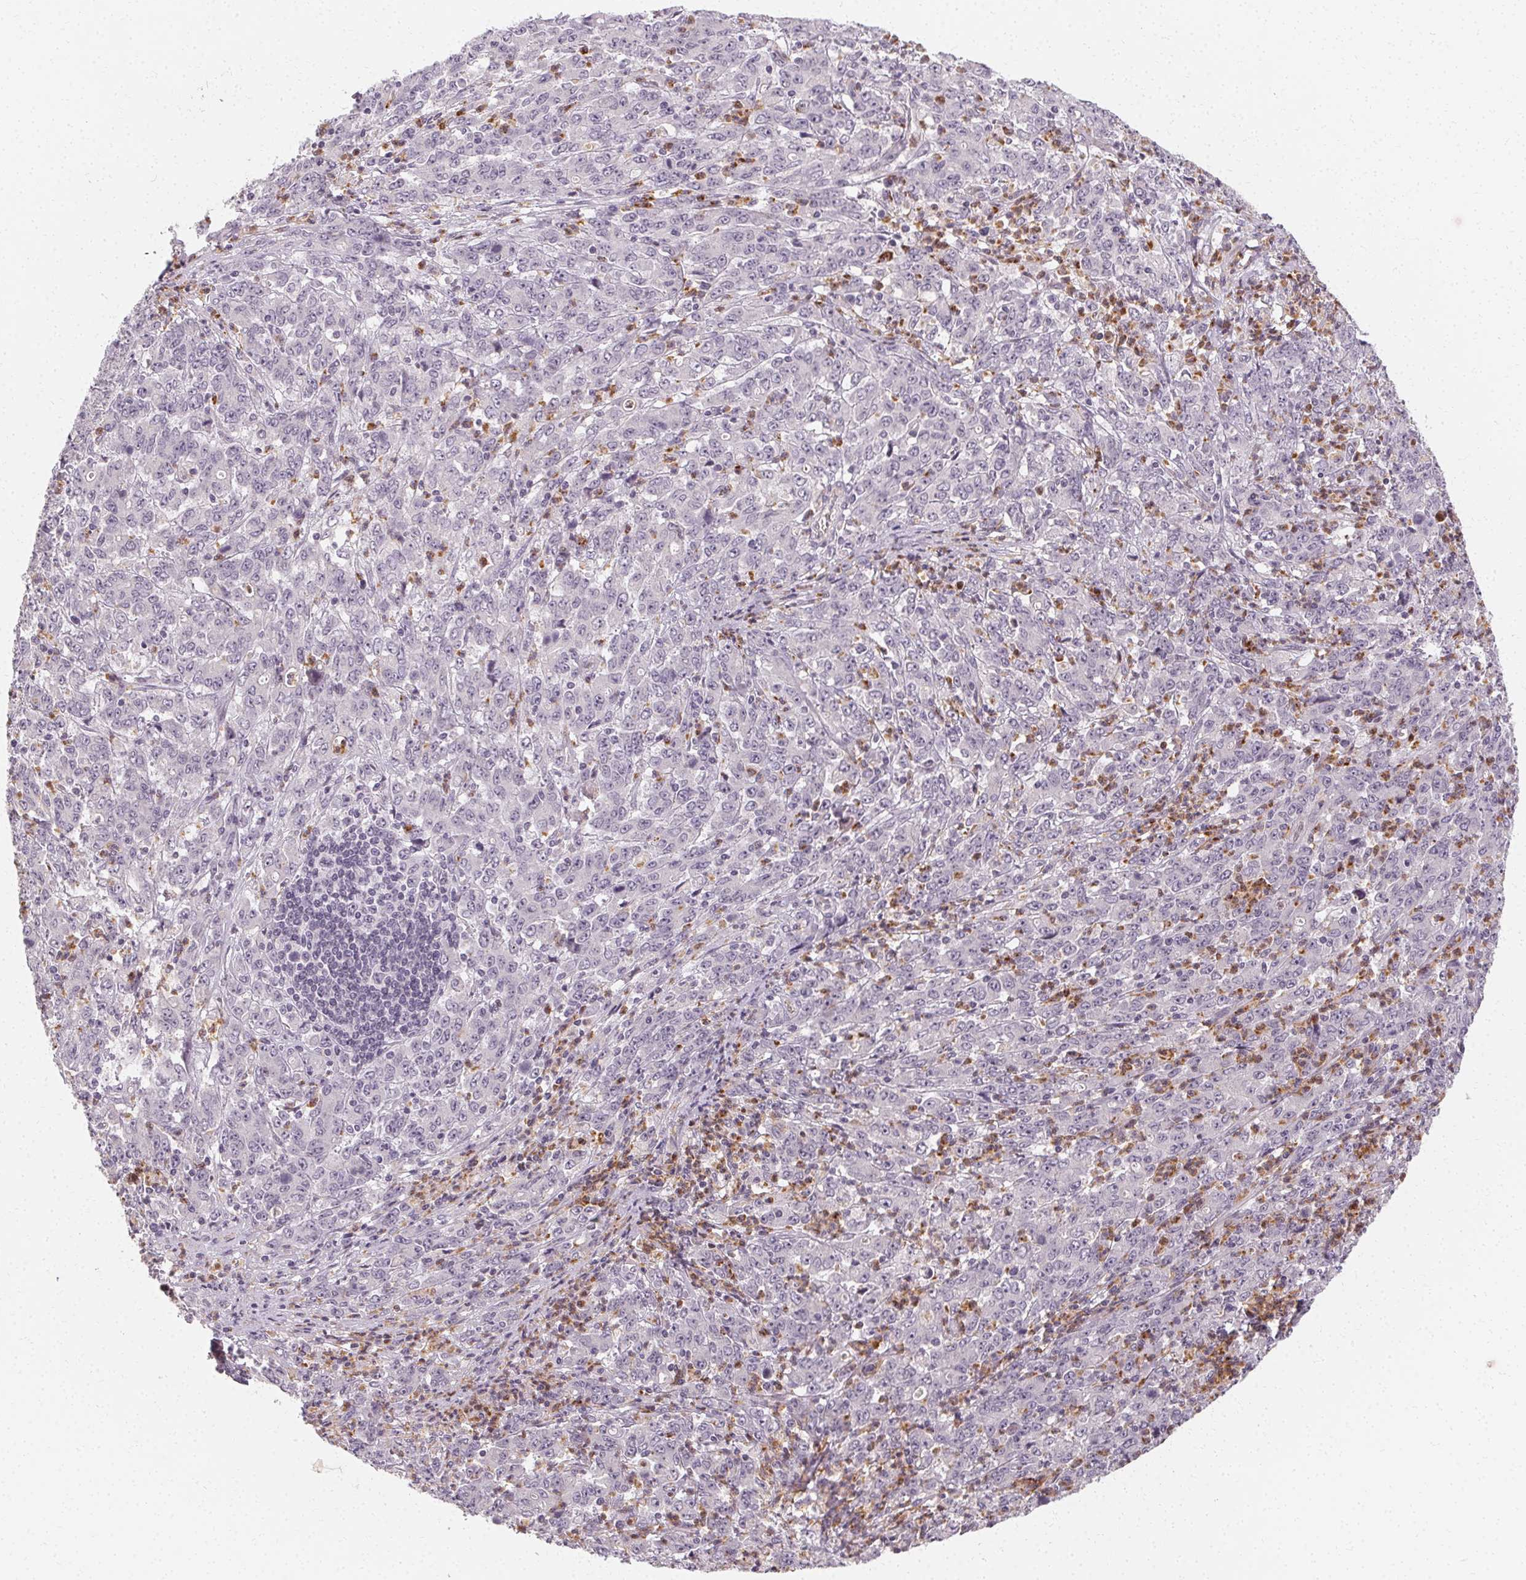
{"staining": {"intensity": "negative", "quantity": "none", "location": "none"}, "tissue": "stomach cancer", "cell_type": "Tumor cells", "image_type": "cancer", "snomed": [{"axis": "morphology", "description": "Adenocarcinoma, NOS"}, {"axis": "topography", "description": "Stomach, lower"}], "caption": "Stomach adenocarcinoma was stained to show a protein in brown. There is no significant staining in tumor cells. Brightfield microscopy of immunohistochemistry (IHC) stained with DAB (3,3'-diaminobenzidine) (brown) and hematoxylin (blue), captured at high magnification.", "gene": "CLCNKB", "patient": {"sex": "female", "age": 71}}